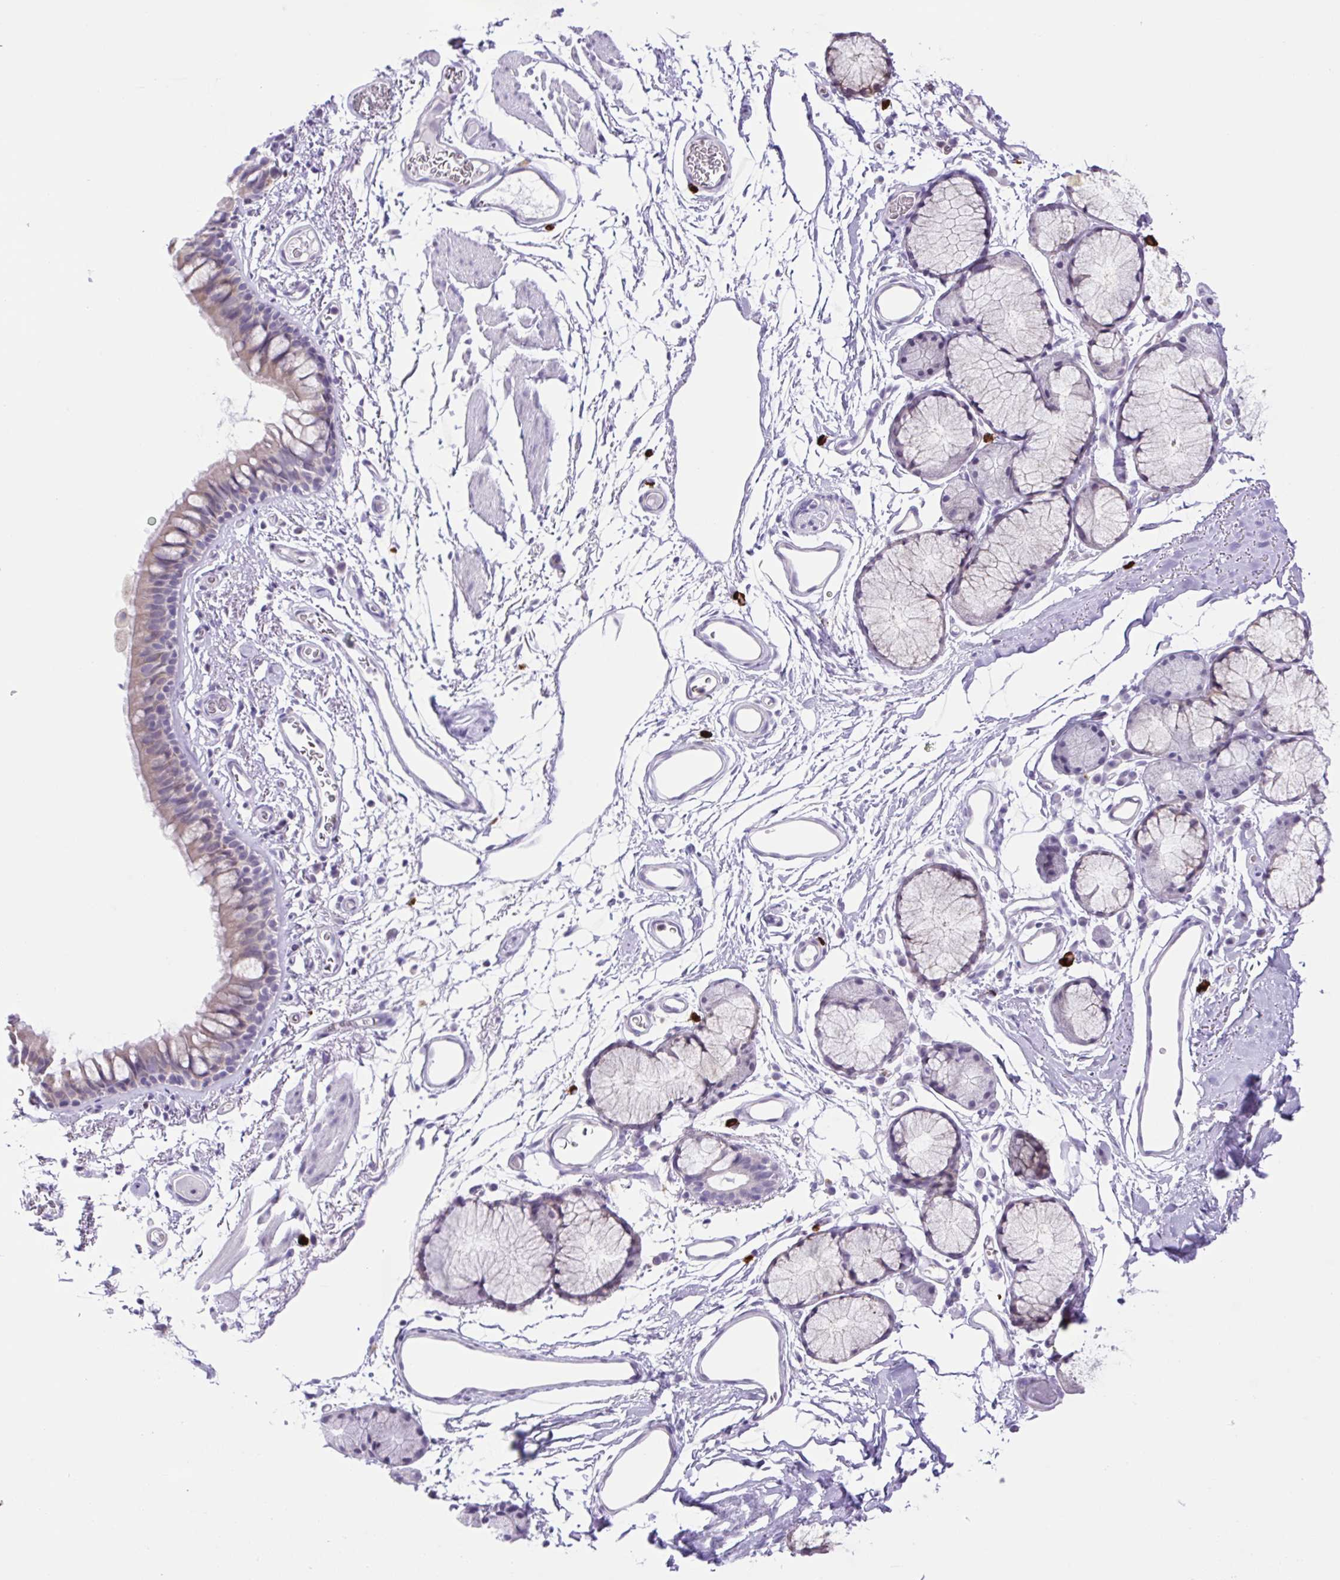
{"staining": {"intensity": "weak", "quantity": "25%-75%", "location": "cytoplasmic/membranous"}, "tissue": "bronchus", "cell_type": "Respiratory epithelial cells", "image_type": "normal", "snomed": [{"axis": "morphology", "description": "Normal tissue, NOS"}, {"axis": "topography", "description": "Cartilage tissue"}, {"axis": "topography", "description": "Bronchus"}], "caption": "Immunohistochemistry (IHC) (DAB (3,3'-diaminobenzidine)) staining of benign bronchus shows weak cytoplasmic/membranous protein positivity in approximately 25%-75% of respiratory epithelial cells. The staining is performed using DAB brown chromogen to label protein expression. The nuclei are counter-stained blue using hematoxylin.", "gene": "FAM177B", "patient": {"sex": "female", "age": 79}}